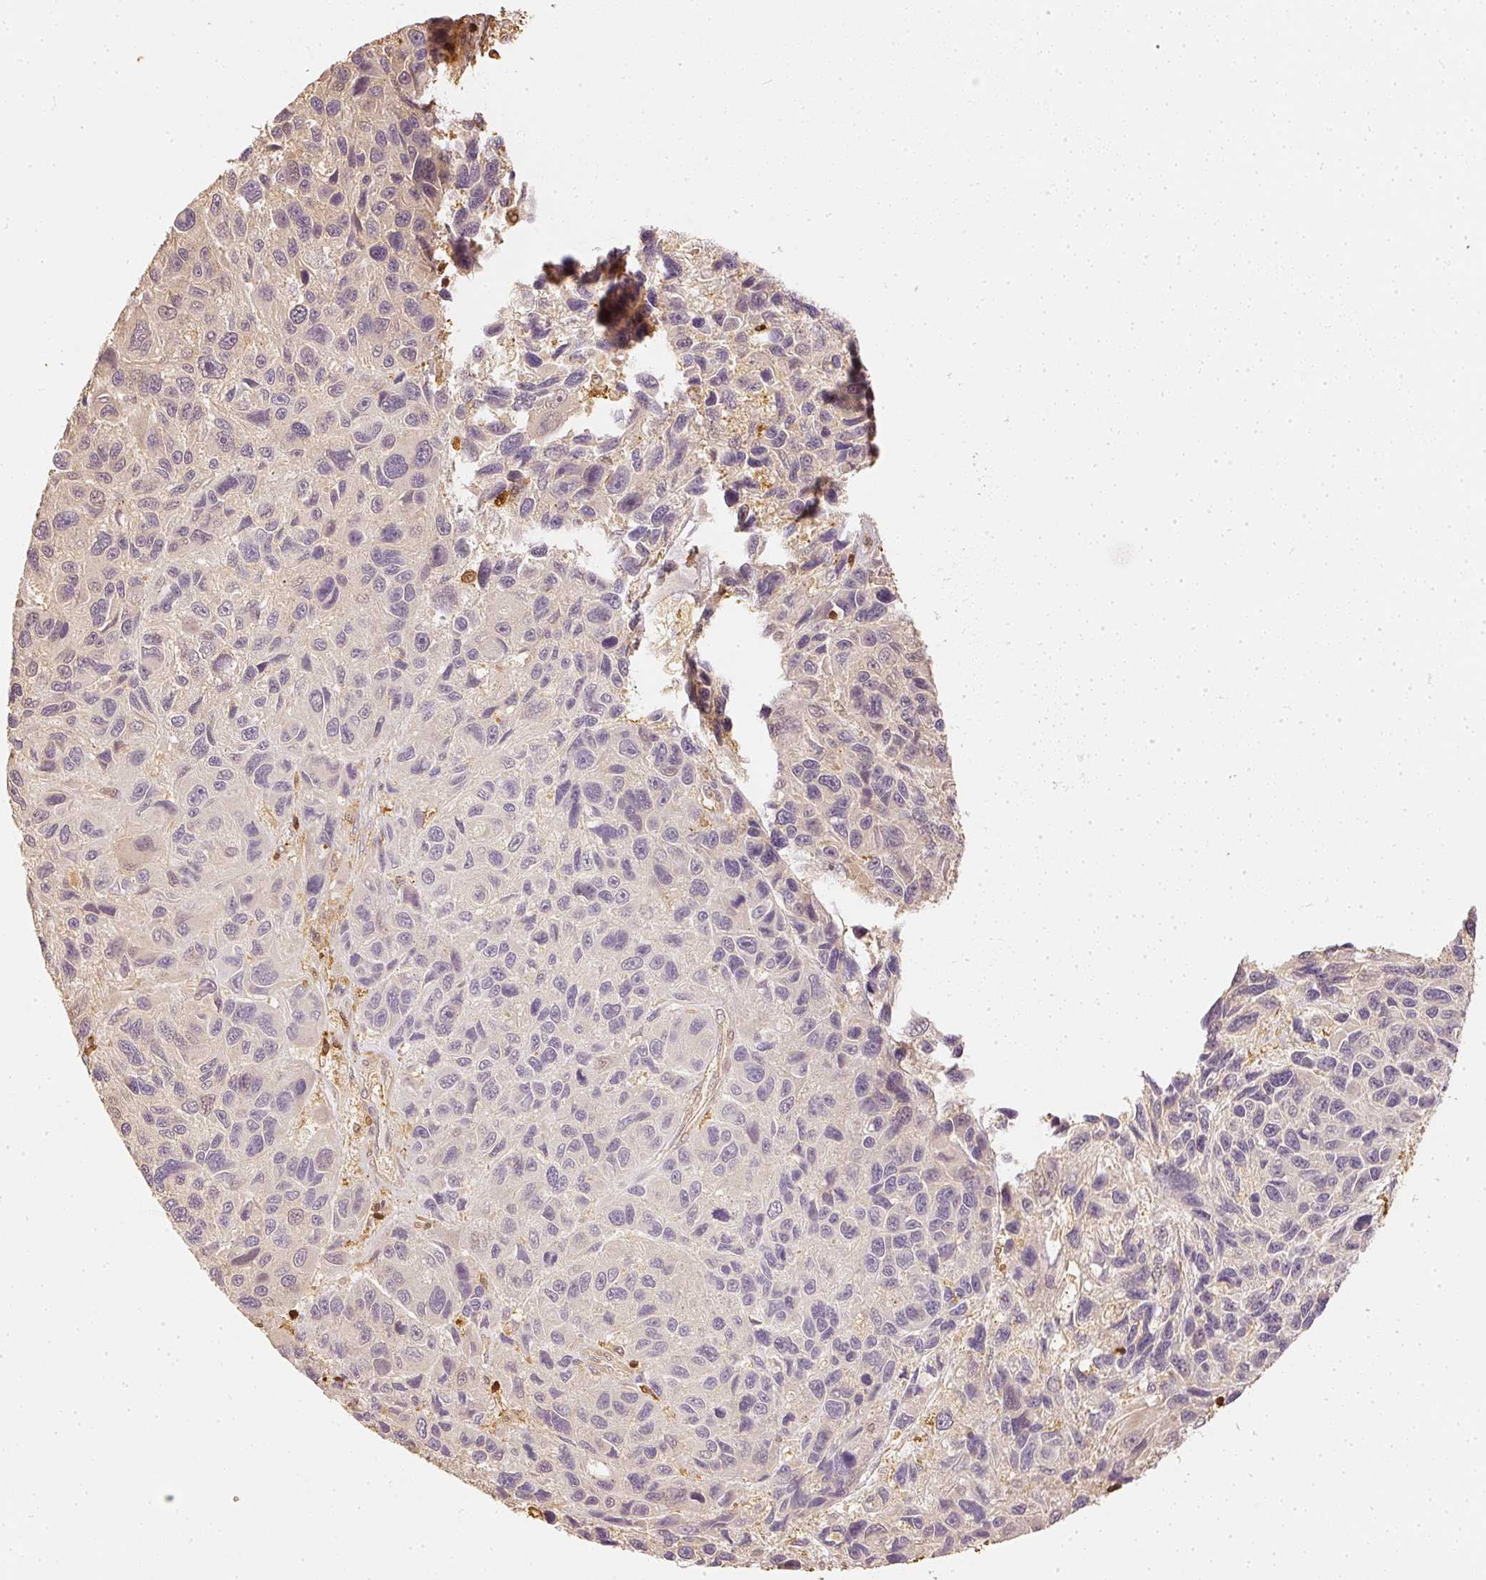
{"staining": {"intensity": "negative", "quantity": "none", "location": "none"}, "tissue": "melanoma", "cell_type": "Tumor cells", "image_type": "cancer", "snomed": [{"axis": "morphology", "description": "Malignant melanoma, NOS"}, {"axis": "topography", "description": "Skin"}], "caption": "Image shows no protein positivity in tumor cells of malignant melanoma tissue. The staining is performed using DAB (3,3'-diaminobenzidine) brown chromogen with nuclei counter-stained in using hematoxylin.", "gene": "PFN1", "patient": {"sex": "male", "age": 53}}